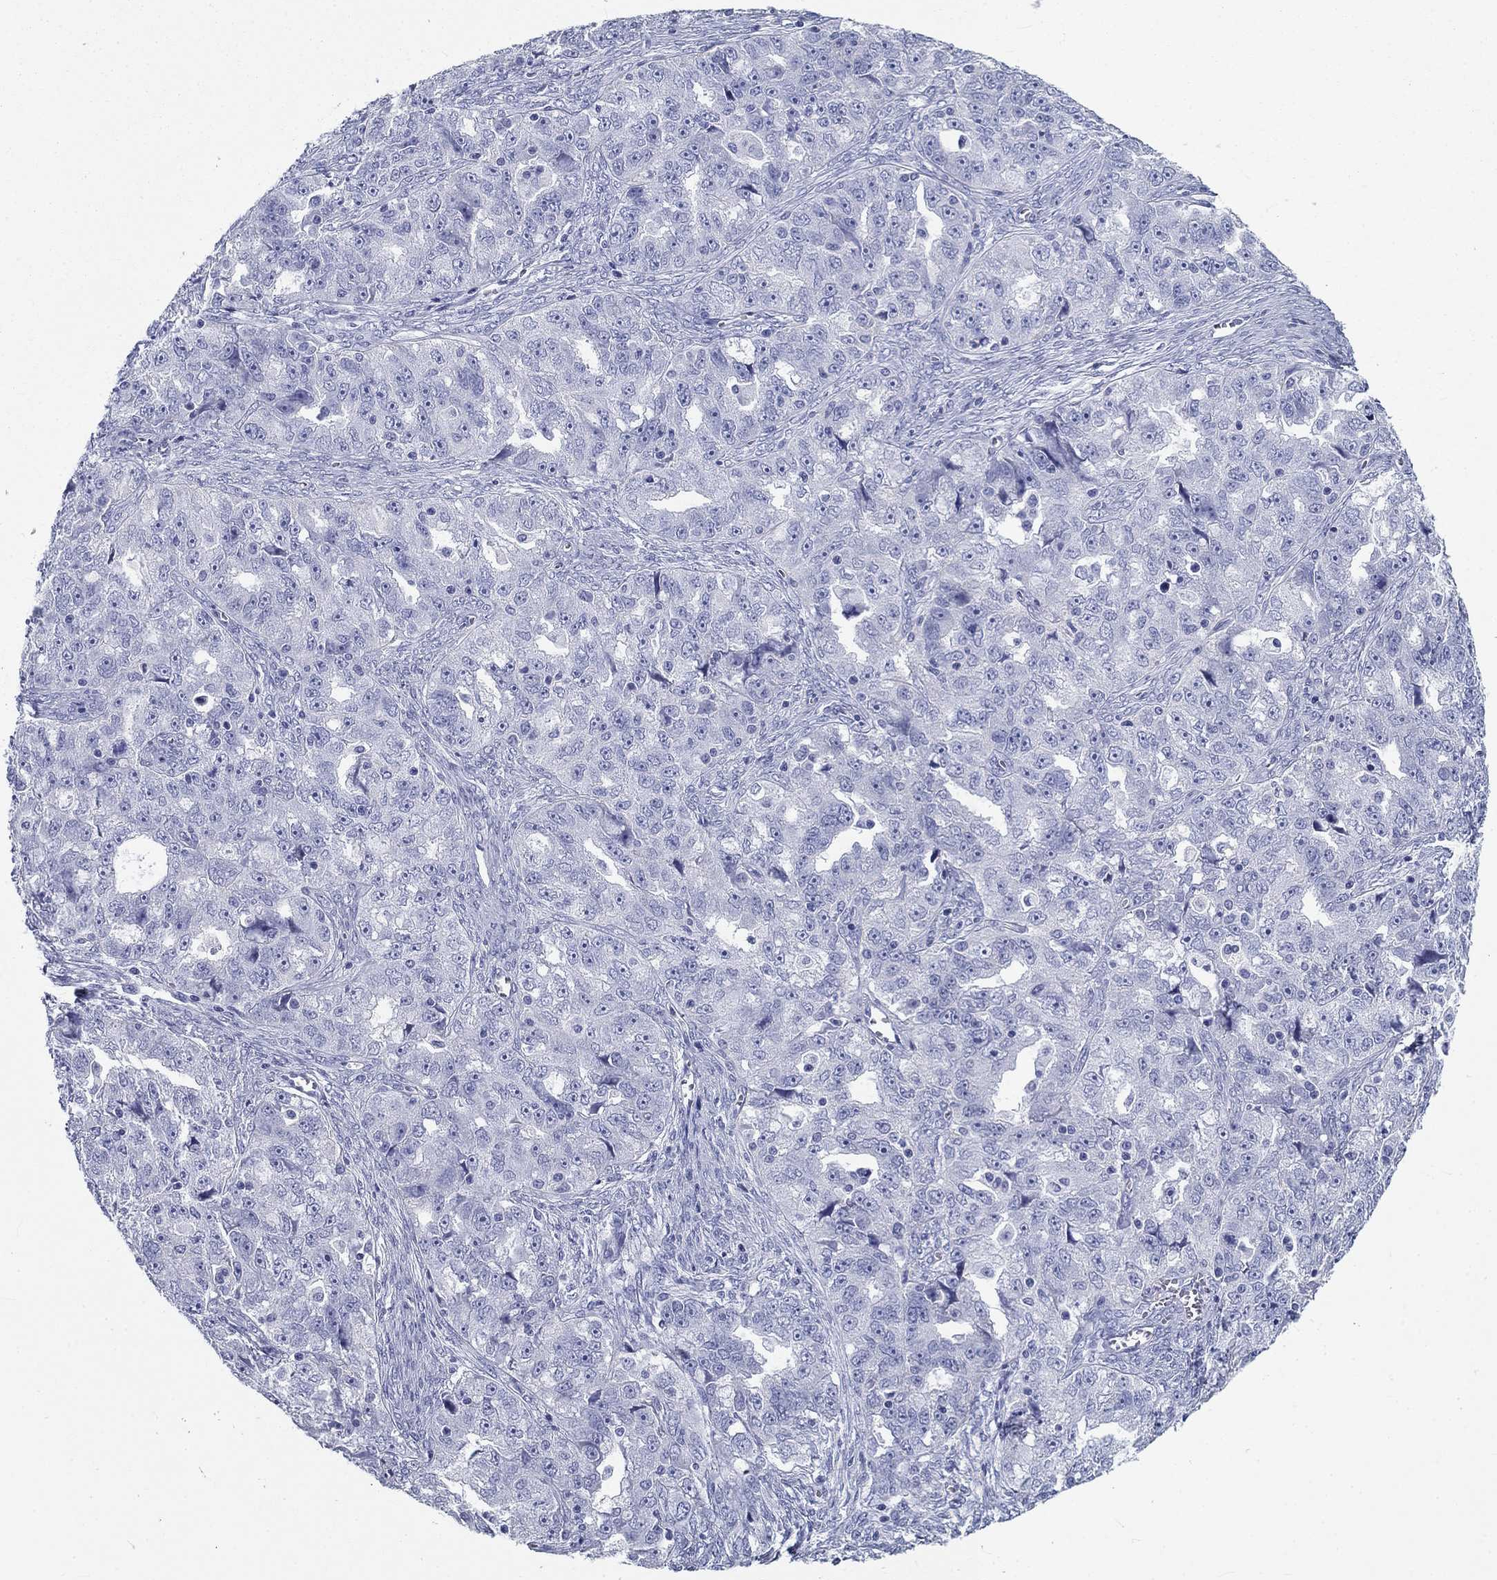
{"staining": {"intensity": "negative", "quantity": "none", "location": "none"}, "tissue": "ovarian cancer", "cell_type": "Tumor cells", "image_type": "cancer", "snomed": [{"axis": "morphology", "description": "Cystadenocarcinoma, serous, NOS"}, {"axis": "topography", "description": "Ovary"}], "caption": "Tumor cells show no significant expression in serous cystadenocarcinoma (ovarian).", "gene": "CD40LG", "patient": {"sex": "female", "age": 51}}